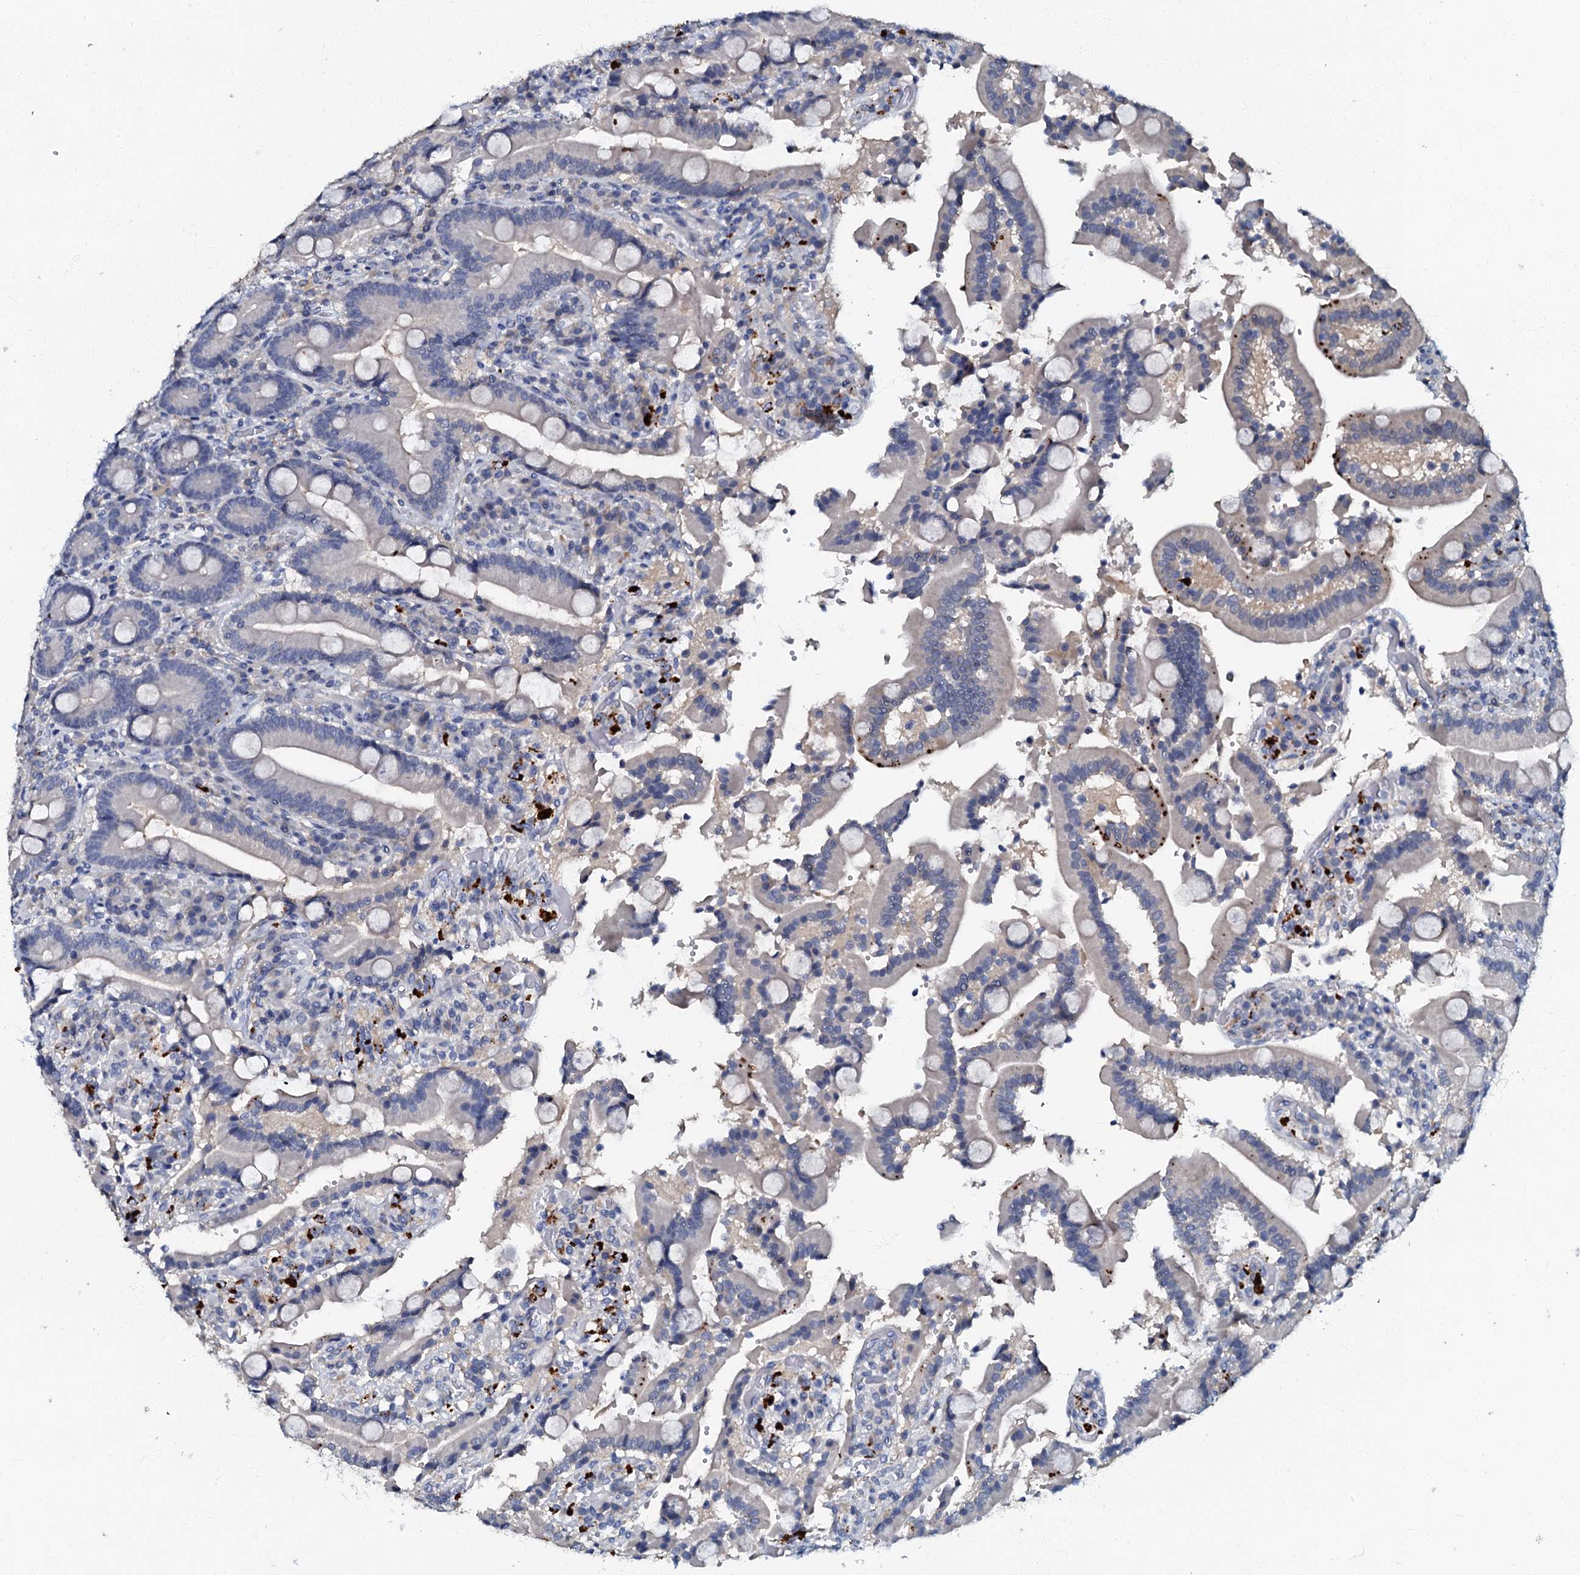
{"staining": {"intensity": "moderate", "quantity": "<25%", "location": "cytoplasmic/membranous"}, "tissue": "duodenum", "cell_type": "Glandular cells", "image_type": "normal", "snomed": [{"axis": "morphology", "description": "Normal tissue, NOS"}, {"axis": "topography", "description": "Duodenum"}], "caption": "Normal duodenum shows moderate cytoplasmic/membranous staining in approximately <25% of glandular cells Nuclei are stained in blue..", "gene": "OLAH", "patient": {"sex": "female", "age": 62}}